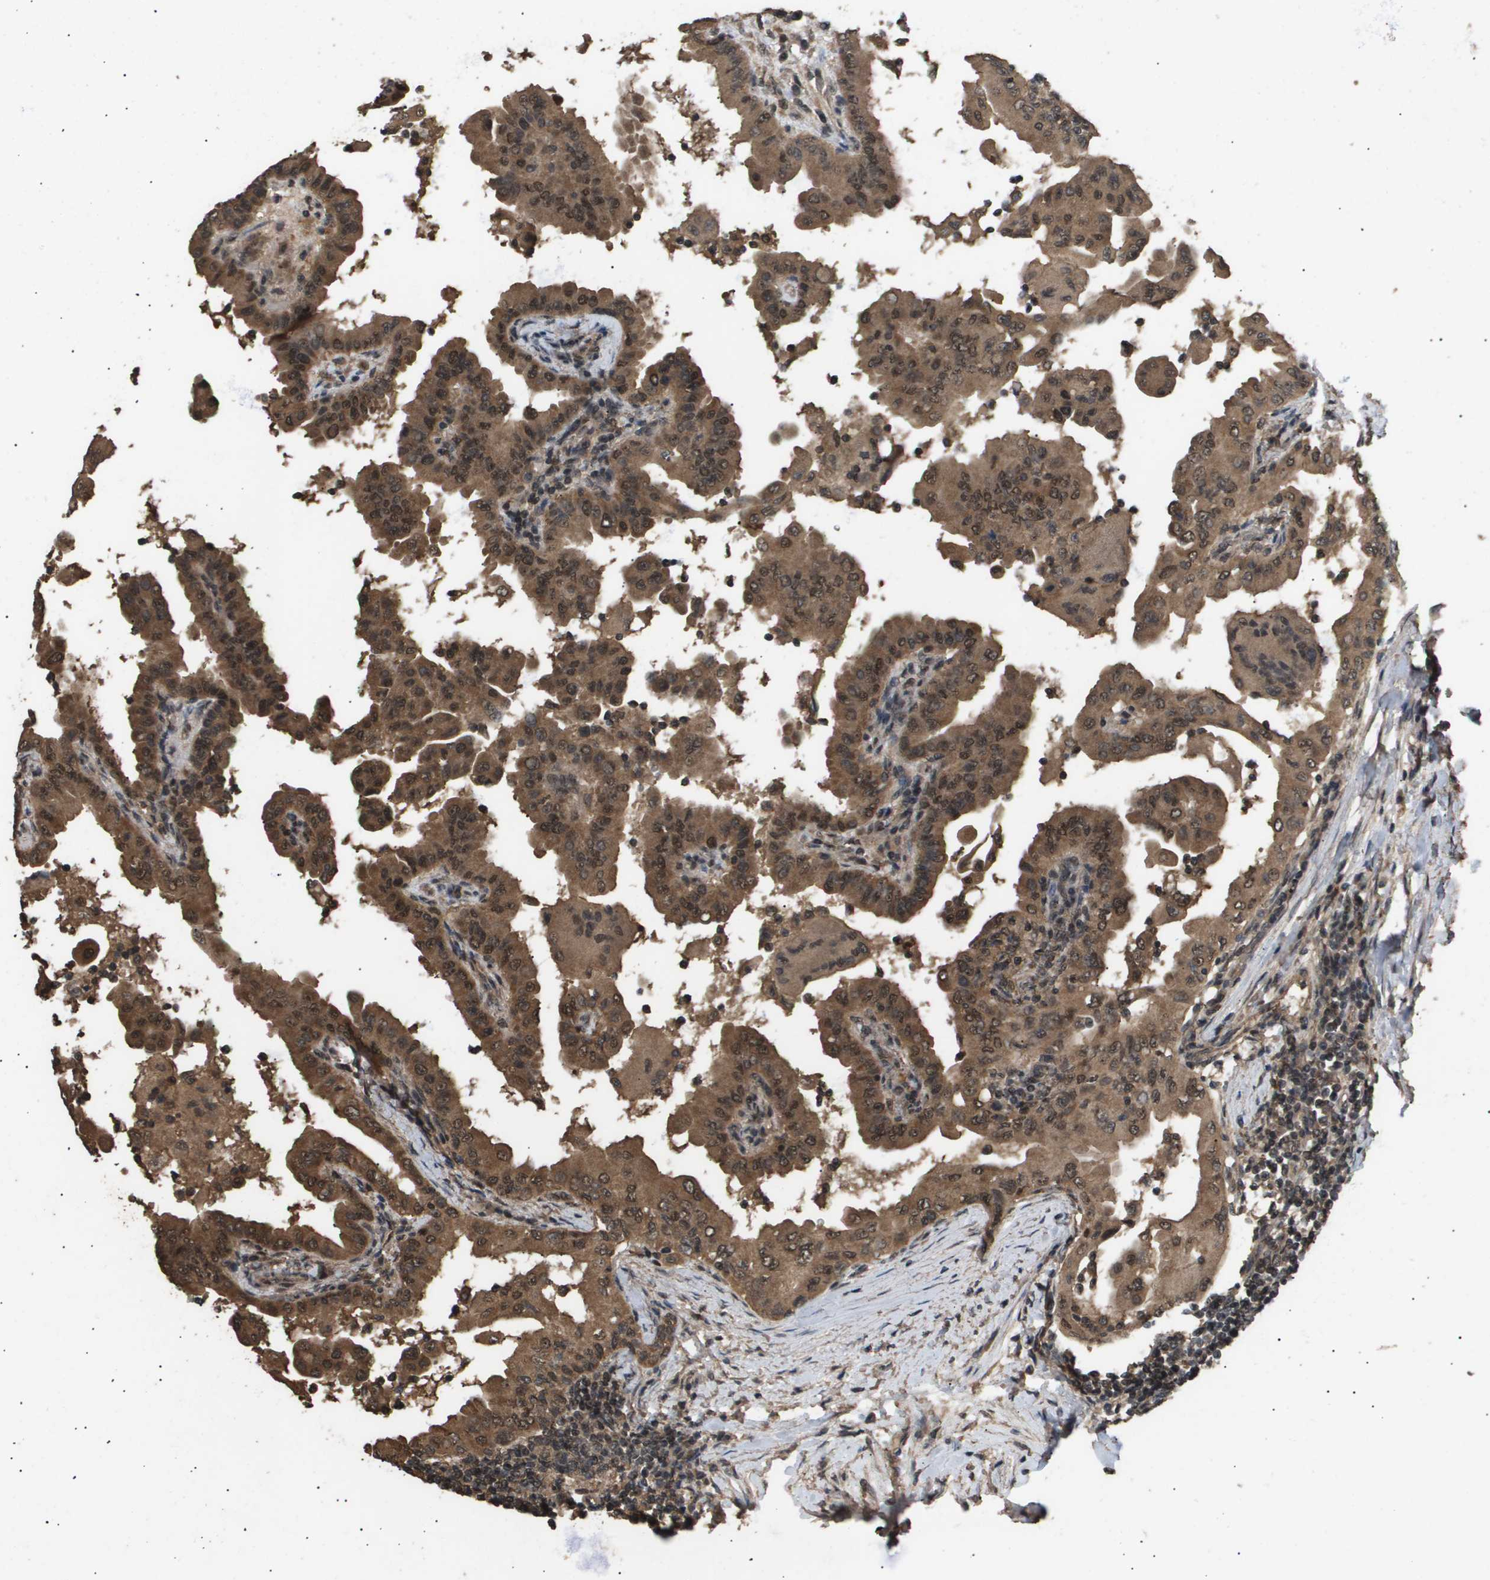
{"staining": {"intensity": "moderate", "quantity": ">75%", "location": "cytoplasmic/membranous,nuclear"}, "tissue": "thyroid cancer", "cell_type": "Tumor cells", "image_type": "cancer", "snomed": [{"axis": "morphology", "description": "Papillary adenocarcinoma, NOS"}, {"axis": "topography", "description": "Thyroid gland"}], "caption": "The immunohistochemical stain labels moderate cytoplasmic/membranous and nuclear positivity in tumor cells of papillary adenocarcinoma (thyroid) tissue. Using DAB (brown) and hematoxylin (blue) stains, captured at high magnification using brightfield microscopy.", "gene": "ING1", "patient": {"sex": "male", "age": 33}}